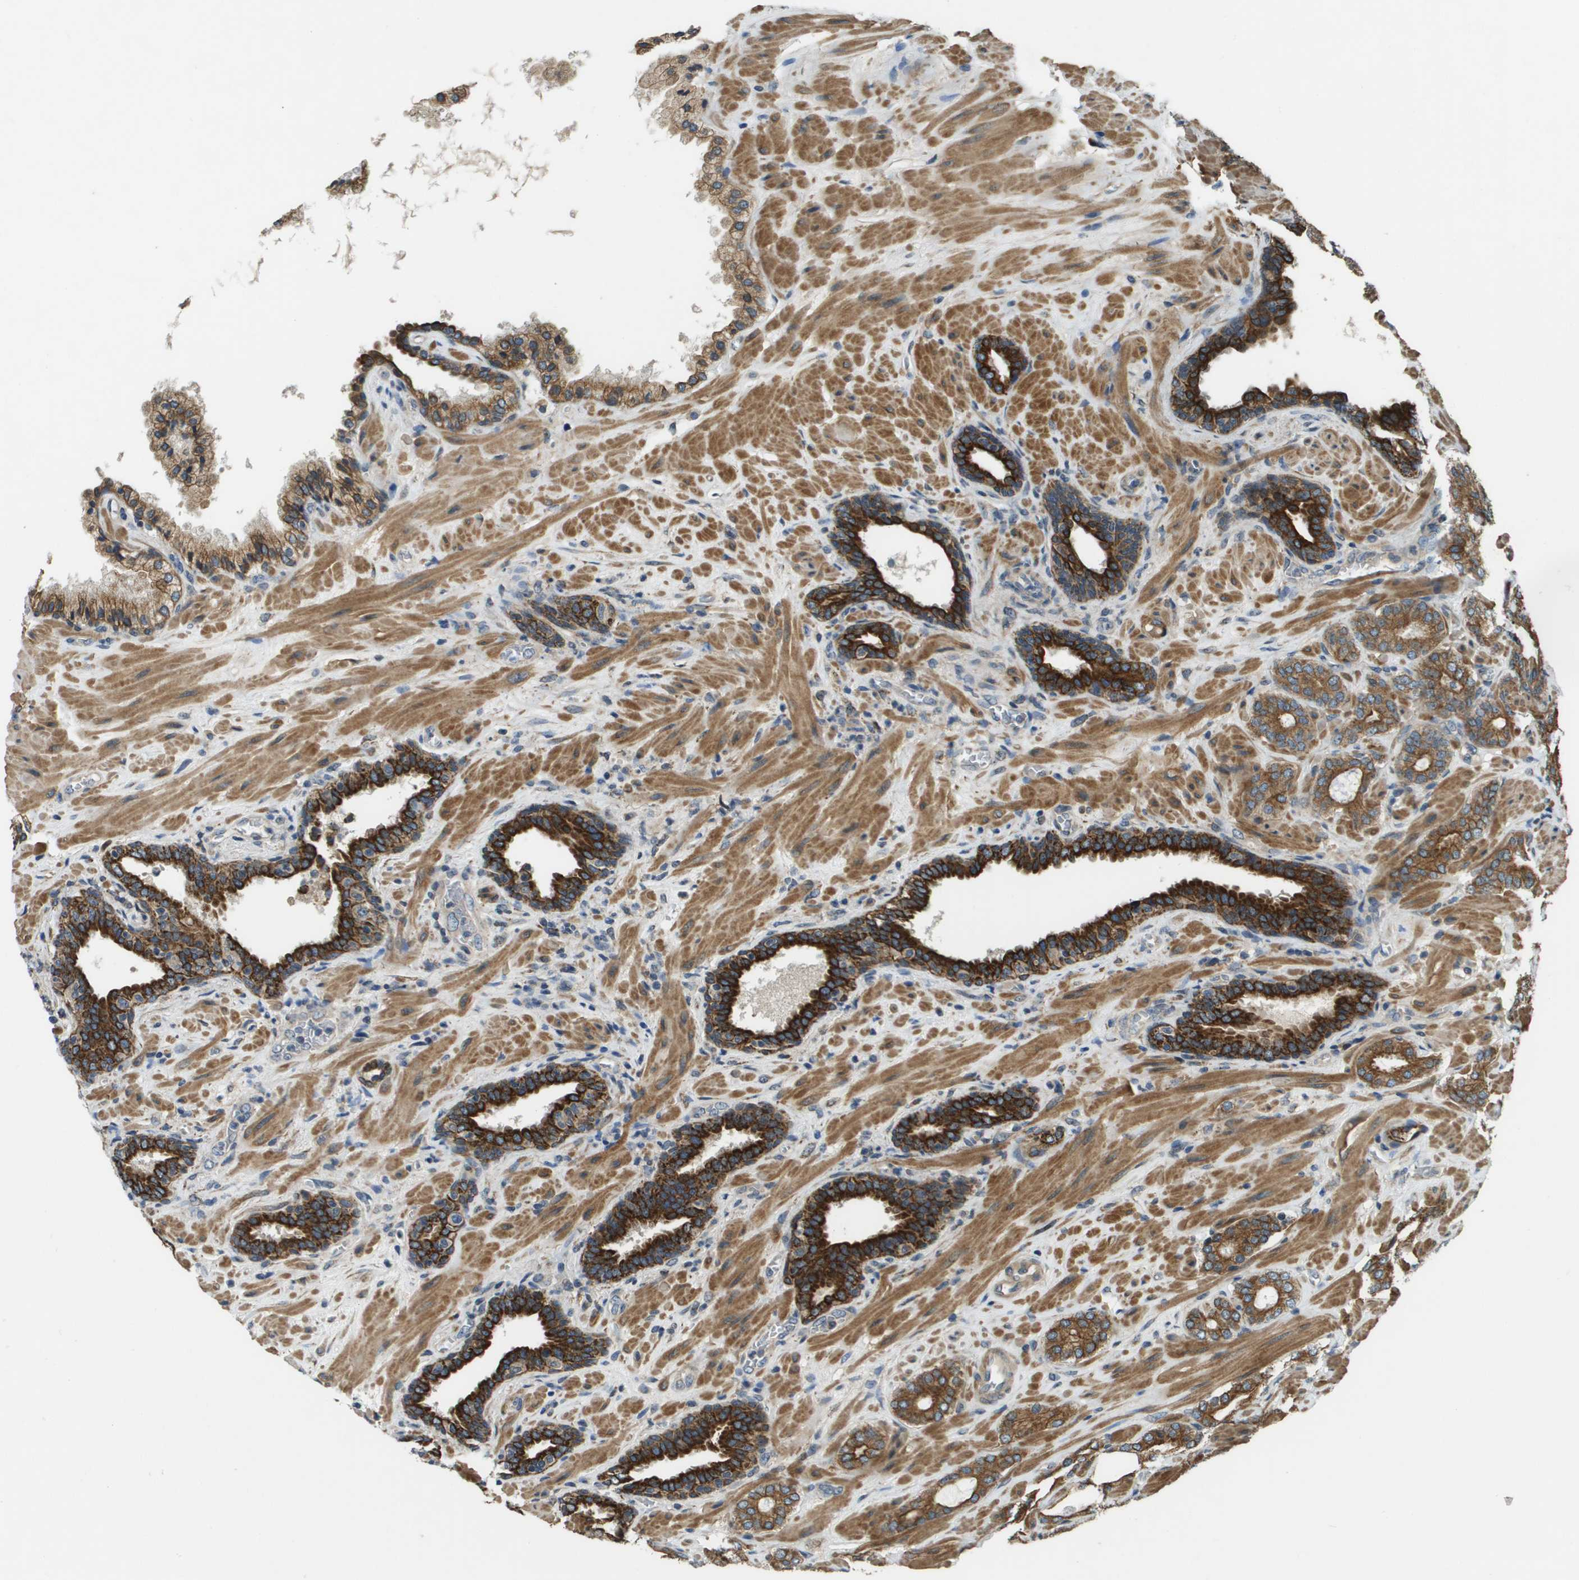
{"staining": {"intensity": "strong", "quantity": ">75%", "location": "cytoplasmic/membranous"}, "tissue": "prostate cancer", "cell_type": "Tumor cells", "image_type": "cancer", "snomed": [{"axis": "morphology", "description": "Adenocarcinoma, Low grade"}, {"axis": "topography", "description": "Prostate"}], "caption": "Low-grade adenocarcinoma (prostate) tissue displays strong cytoplasmic/membranous staining in approximately >75% of tumor cells", "gene": "CDKN2C", "patient": {"sex": "male", "age": 63}}